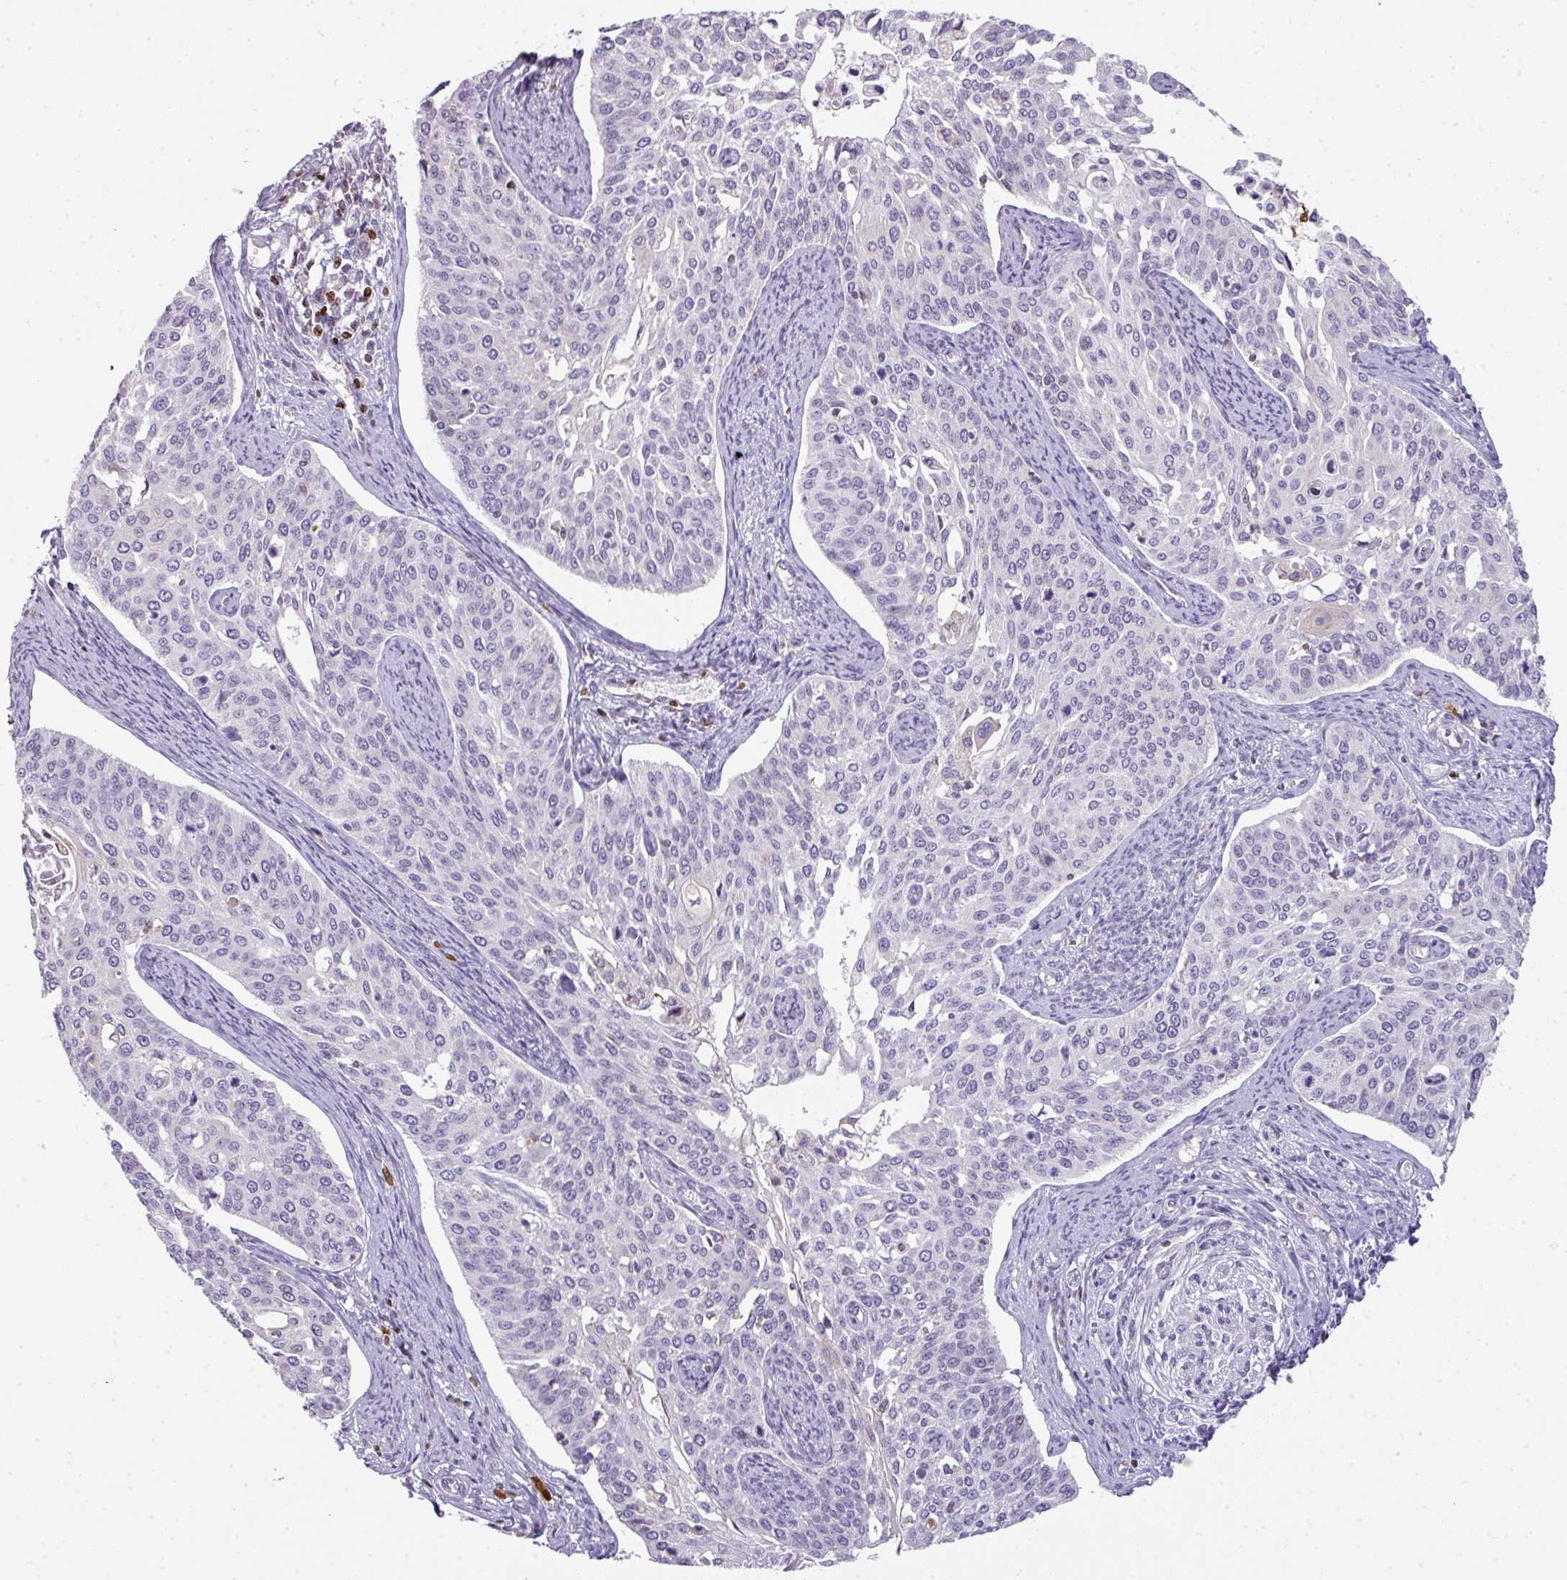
{"staining": {"intensity": "negative", "quantity": "none", "location": "none"}, "tissue": "cervical cancer", "cell_type": "Tumor cells", "image_type": "cancer", "snomed": [{"axis": "morphology", "description": "Squamous cell carcinoma, NOS"}, {"axis": "topography", "description": "Cervix"}], "caption": "High magnification brightfield microscopy of cervical cancer (squamous cell carcinoma) stained with DAB (3,3'-diaminobenzidine) (brown) and counterstained with hematoxylin (blue): tumor cells show no significant staining.", "gene": "STAT5A", "patient": {"sex": "female", "age": 44}}